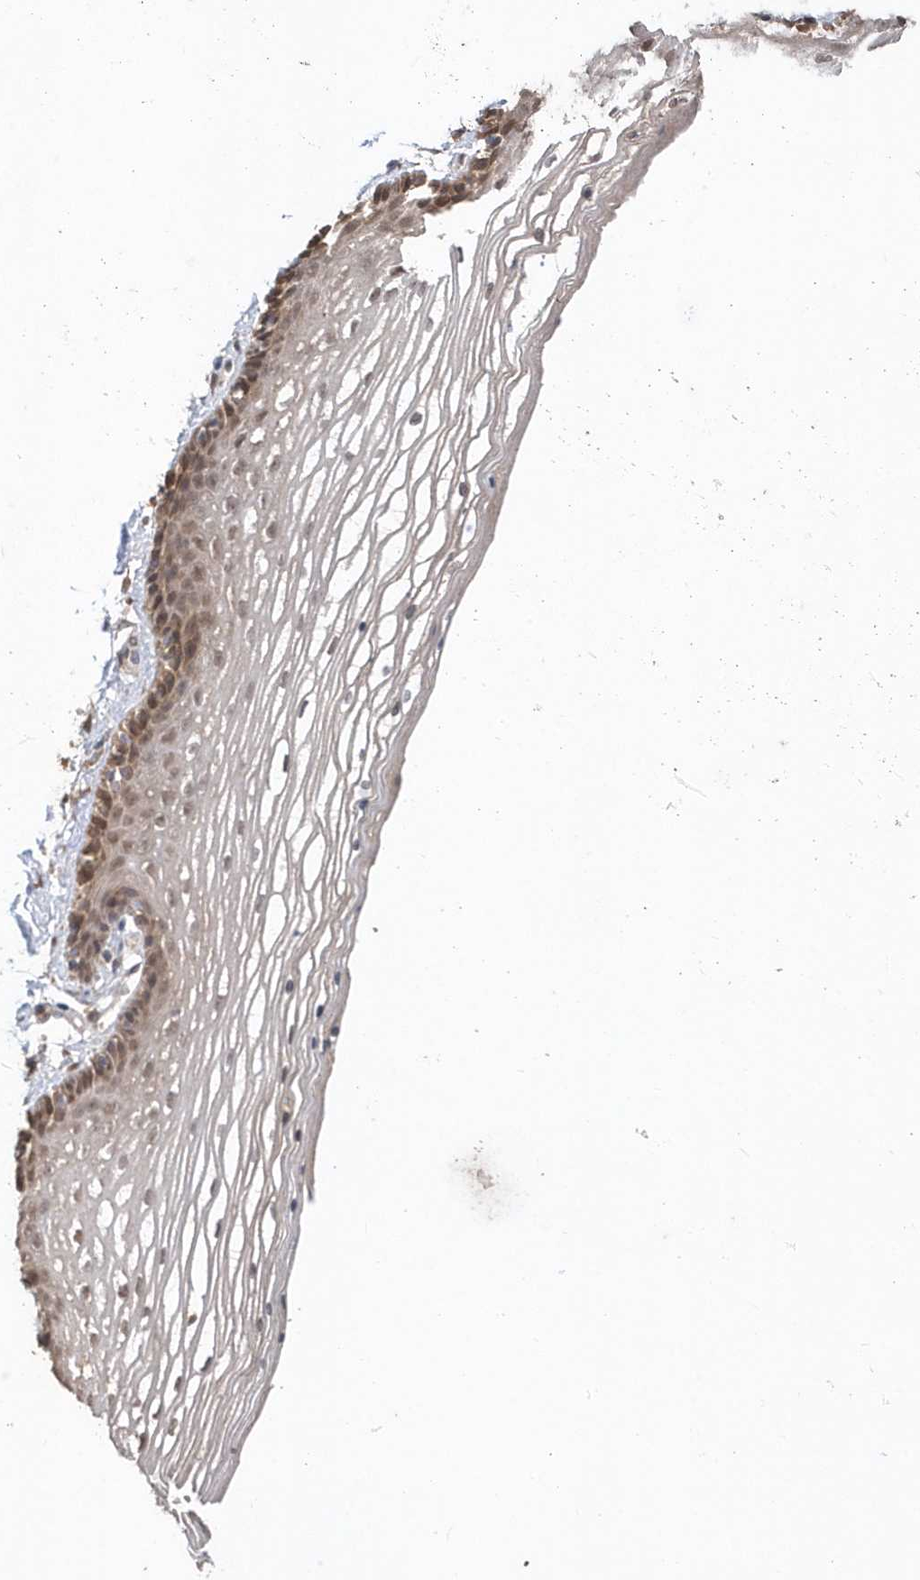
{"staining": {"intensity": "moderate", "quantity": ">75%", "location": "cytoplasmic/membranous"}, "tissue": "vagina", "cell_type": "Squamous epithelial cells", "image_type": "normal", "snomed": [{"axis": "morphology", "description": "Normal tissue, NOS"}, {"axis": "topography", "description": "Vagina"}], "caption": "Immunohistochemistry (DAB (3,3'-diaminobenzidine)) staining of benign human vagina displays moderate cytoplasmic/membranous protein staining in approximately >75% of squamous epithelial cells. The protein of interest is shown in brown color, while the nuclei are stained blue.", "gene": "RPEL1", "patient": {"sex": "female", "age": 46}}